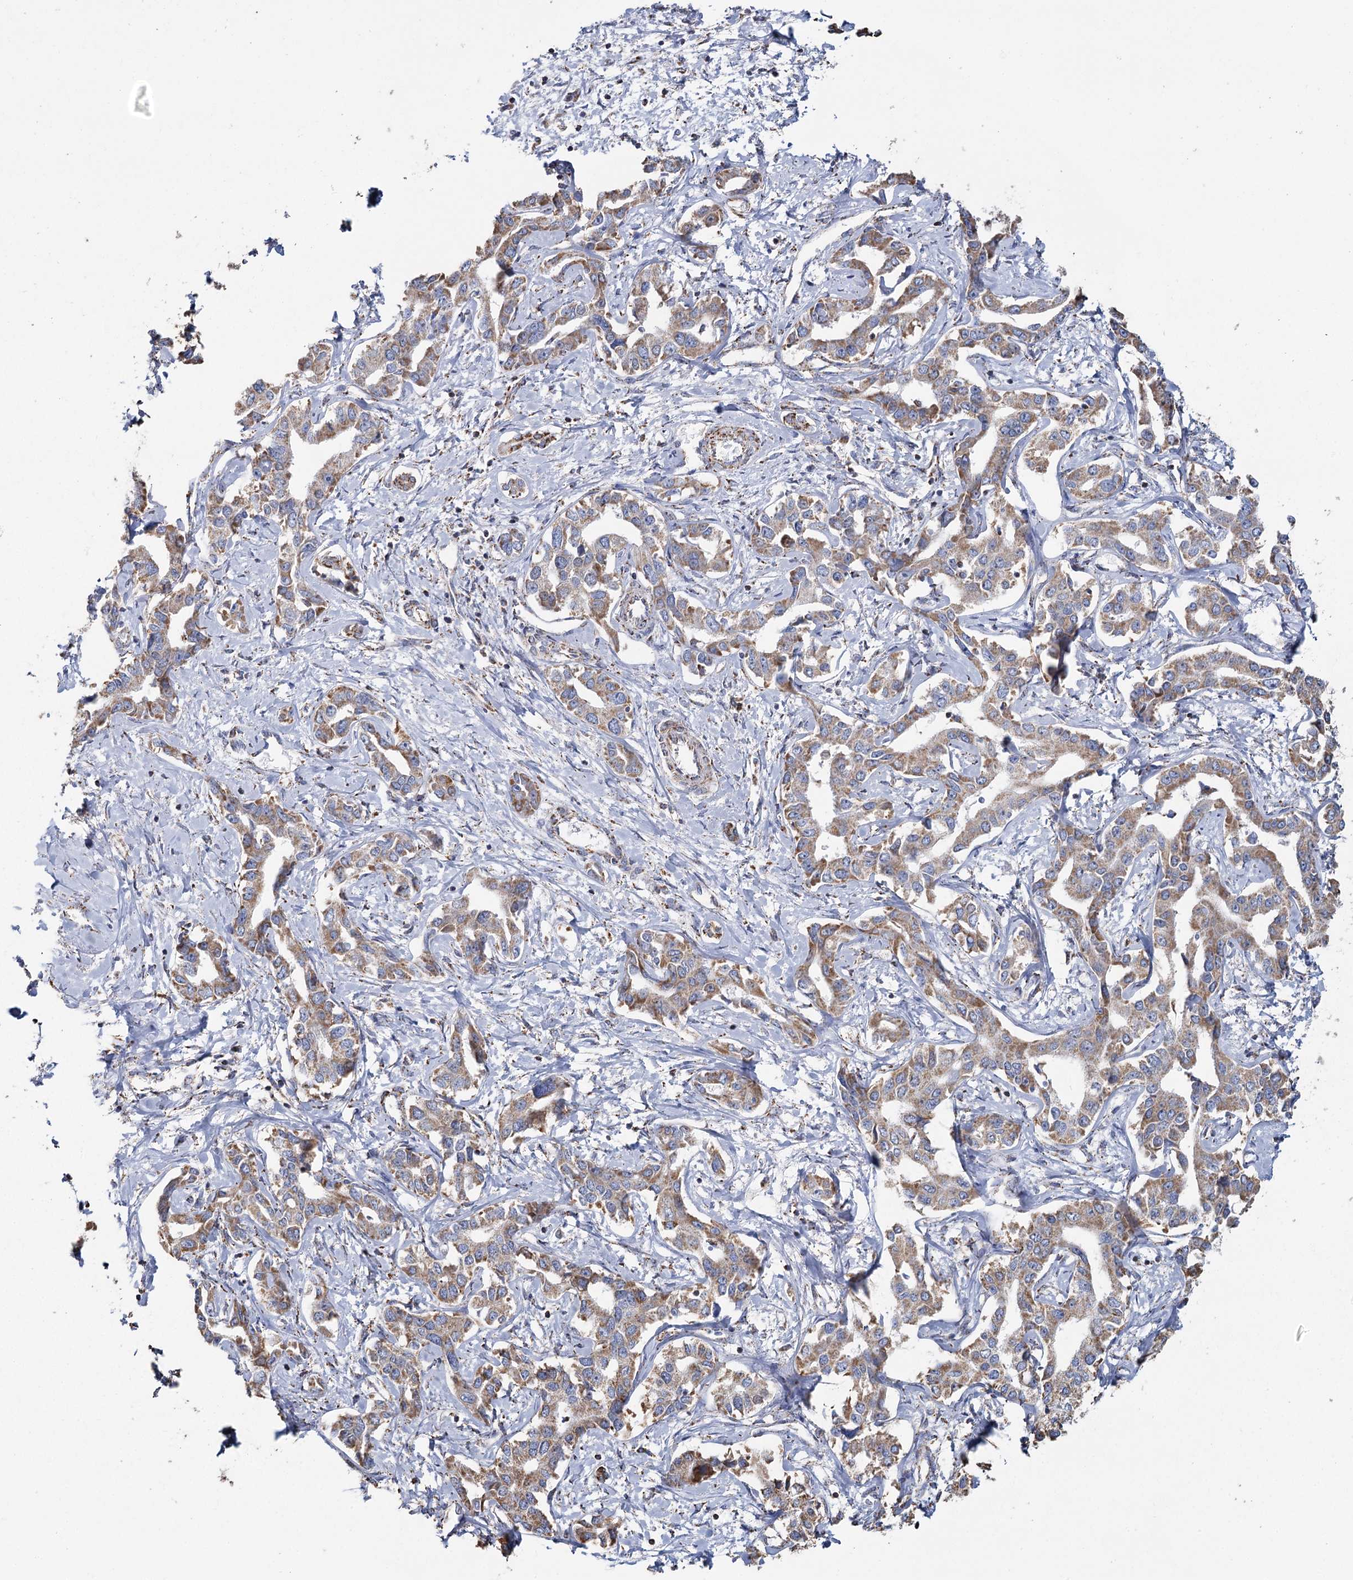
{"staining": {"intensity": "moderate", "quantity": ">75%", "location": "cytoplasmic/membranous"}, "tissue": "liver cancer", "cell_type": "Tumor cells", "image_type": "cancer", "snomed": [{"axis": "morphology", "description": "Cholangiocarcinoma"}, {"axis": "topography", "description": "Liver"}], "caption": "Approximately >75% of tumor cells in human liver cholangiocarcinoma show moderate cytoplasmic/membranous protein positivity as visualized by brown immunohistochemical staining.", "gene": "MRPL44", "patient": {"sex": "male", "age": 59}}